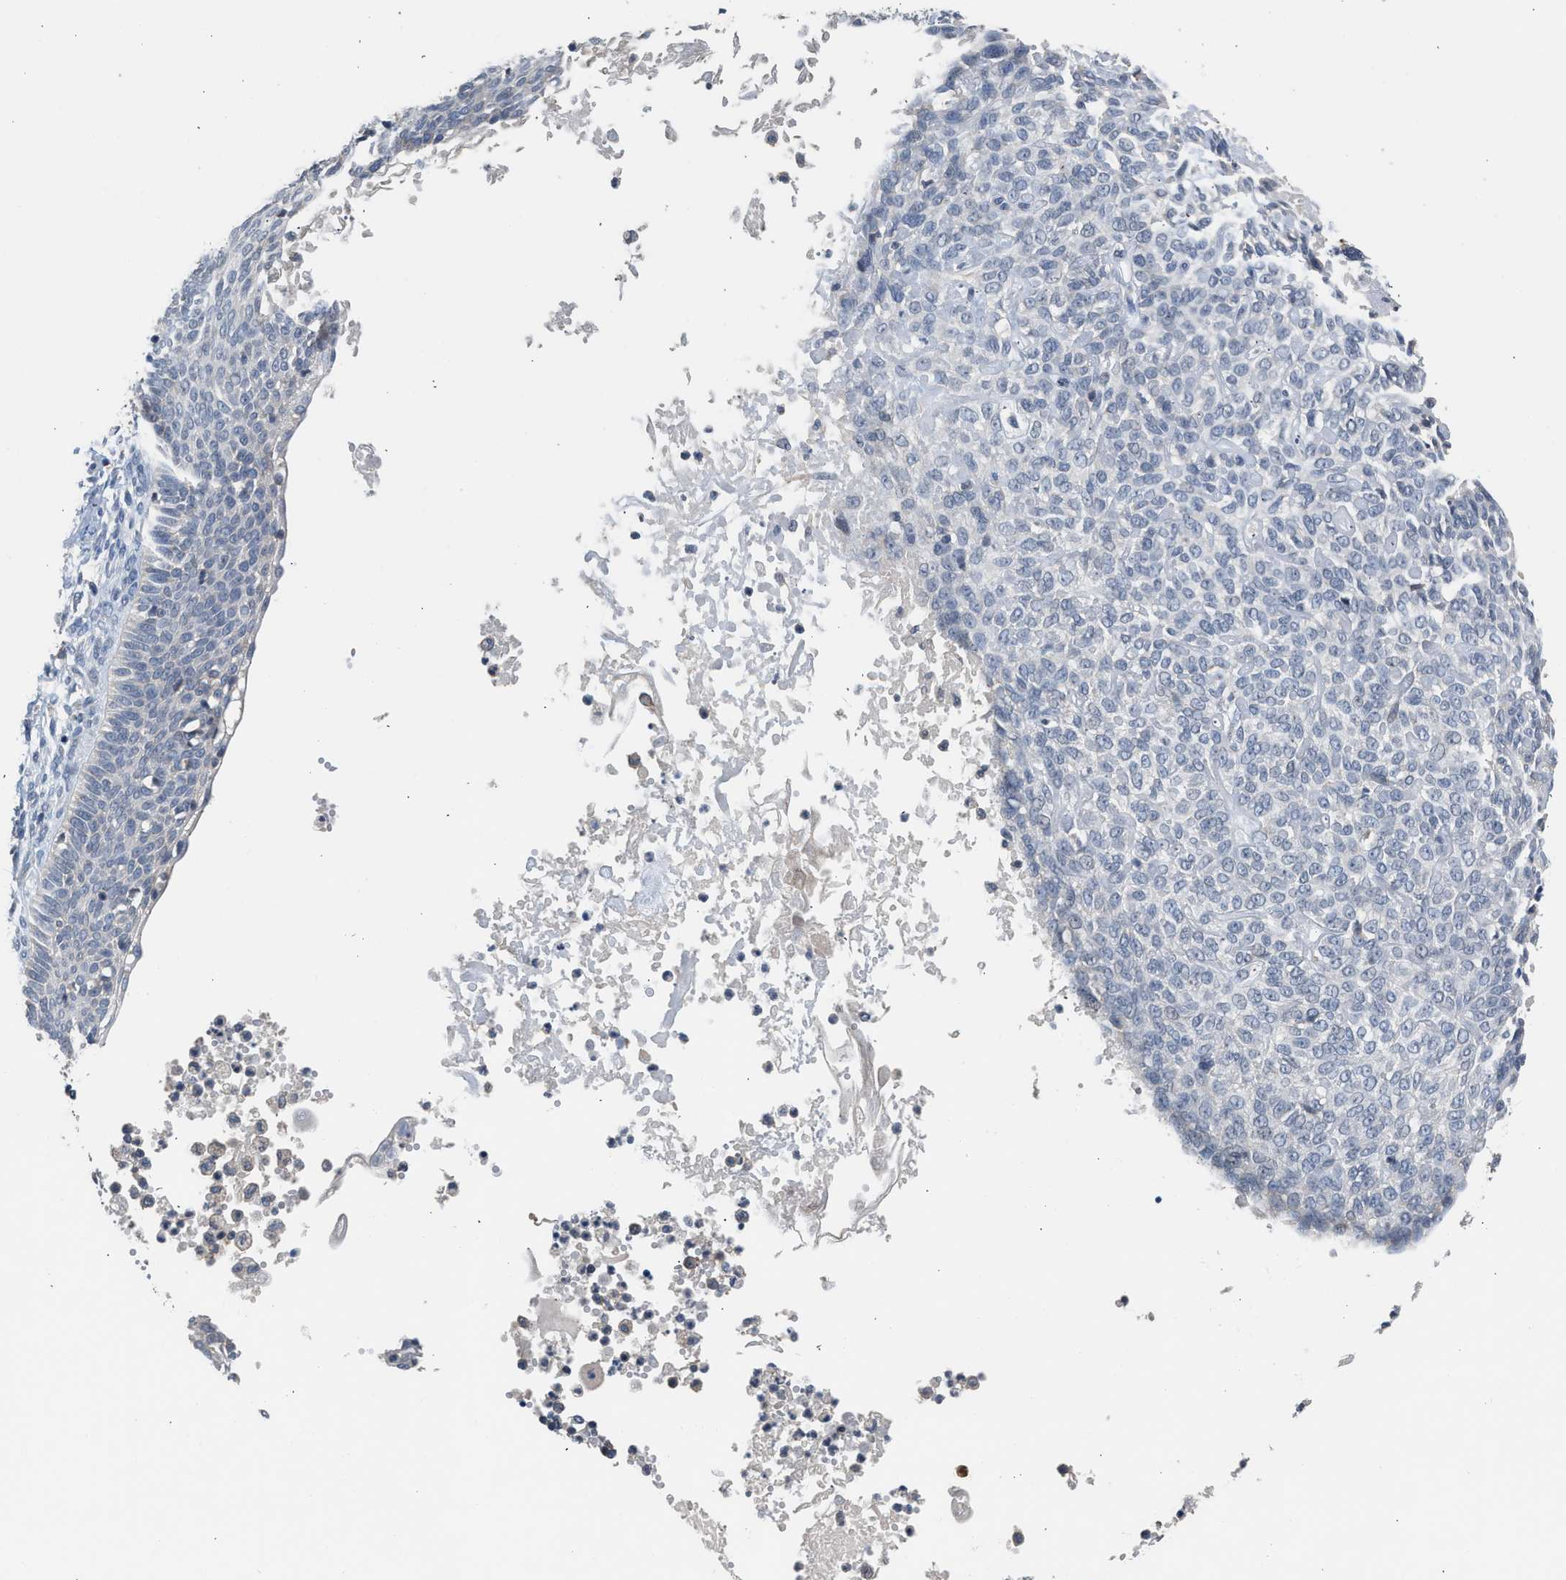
{"staining": {"intensity": "negative", "quantity": "none", "location": "none"}, "tissue": "skin cancer", "cell_type": "Tumor cells", "image_type": "cancer", "snomed": [{"axis": "morphology", "description": "Normal tissue, NOS"}, {"axis": "morphology", "description": "Basal cell carcinoma"}, {"axis": "topography", "description": "Skin"}], "caption": "Protein analysis of skin cancer (basal cell carcinoma) displays no significant positivity in tumor cells.", "gene": "CSF3R", "patient": {"sex": "male", "age": 87}}